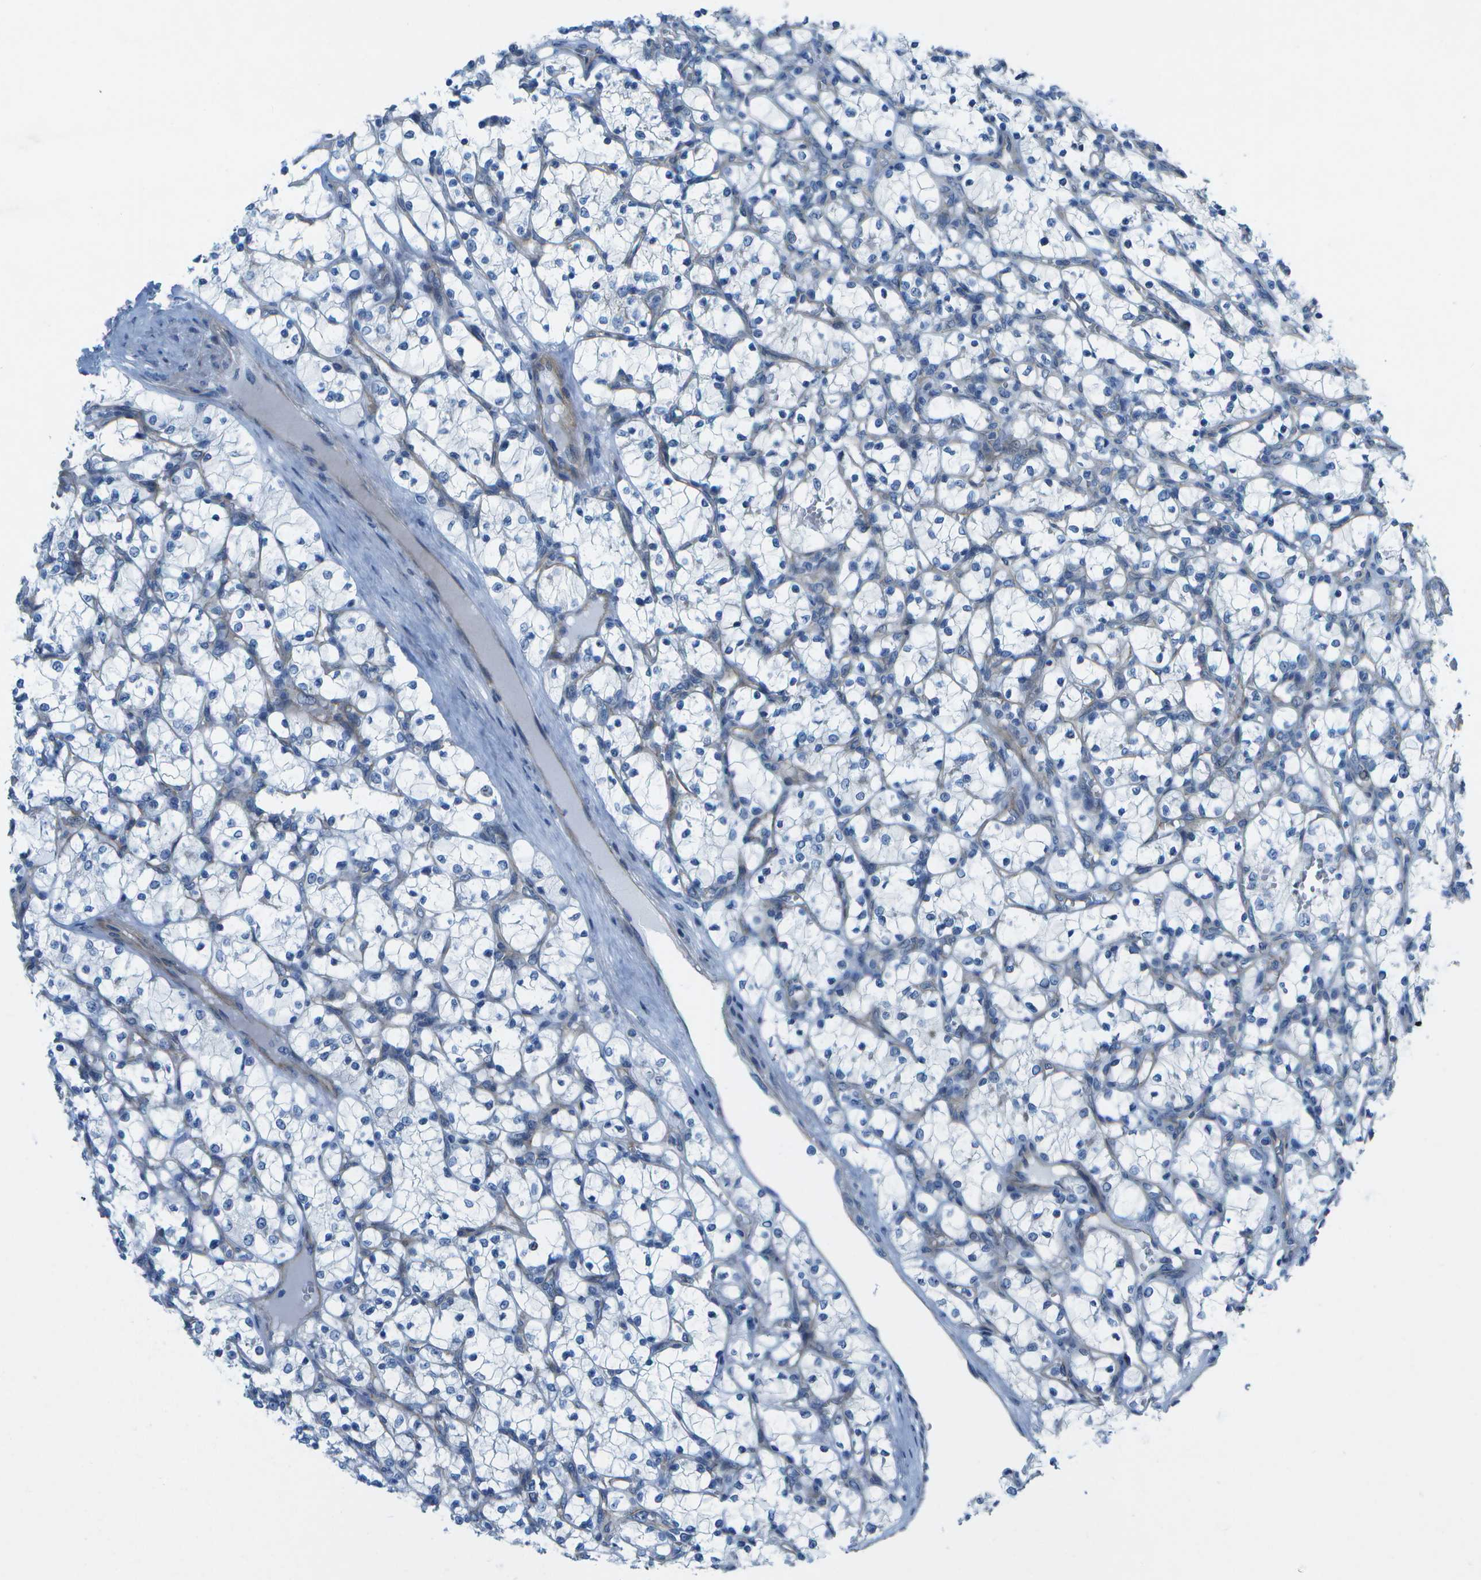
{"staining": {"intensity": "negative", "quantity": "none", "location": "none"}, "tissue": "renal cancer", "cell_type": "Tumor cells", "image_type": "cancer", "snomed": [{"axis": "morphology", "description": "Adenocarcinoma, NOS"}, {"axis": "topography", "description": "Kidney"}], "caption": "There is no significant staining in tumor cells of renal cancer (adenocarcinoma). (Stains: DAB (3,3'-diaminobenzidine) immunohistochemistry (IHC) with hematoxylin counter stain, Microscopy: brightfield microscopy at high magnification).", "gene": "SORBS3", "patient": {"sex": "female", "age": 69}}